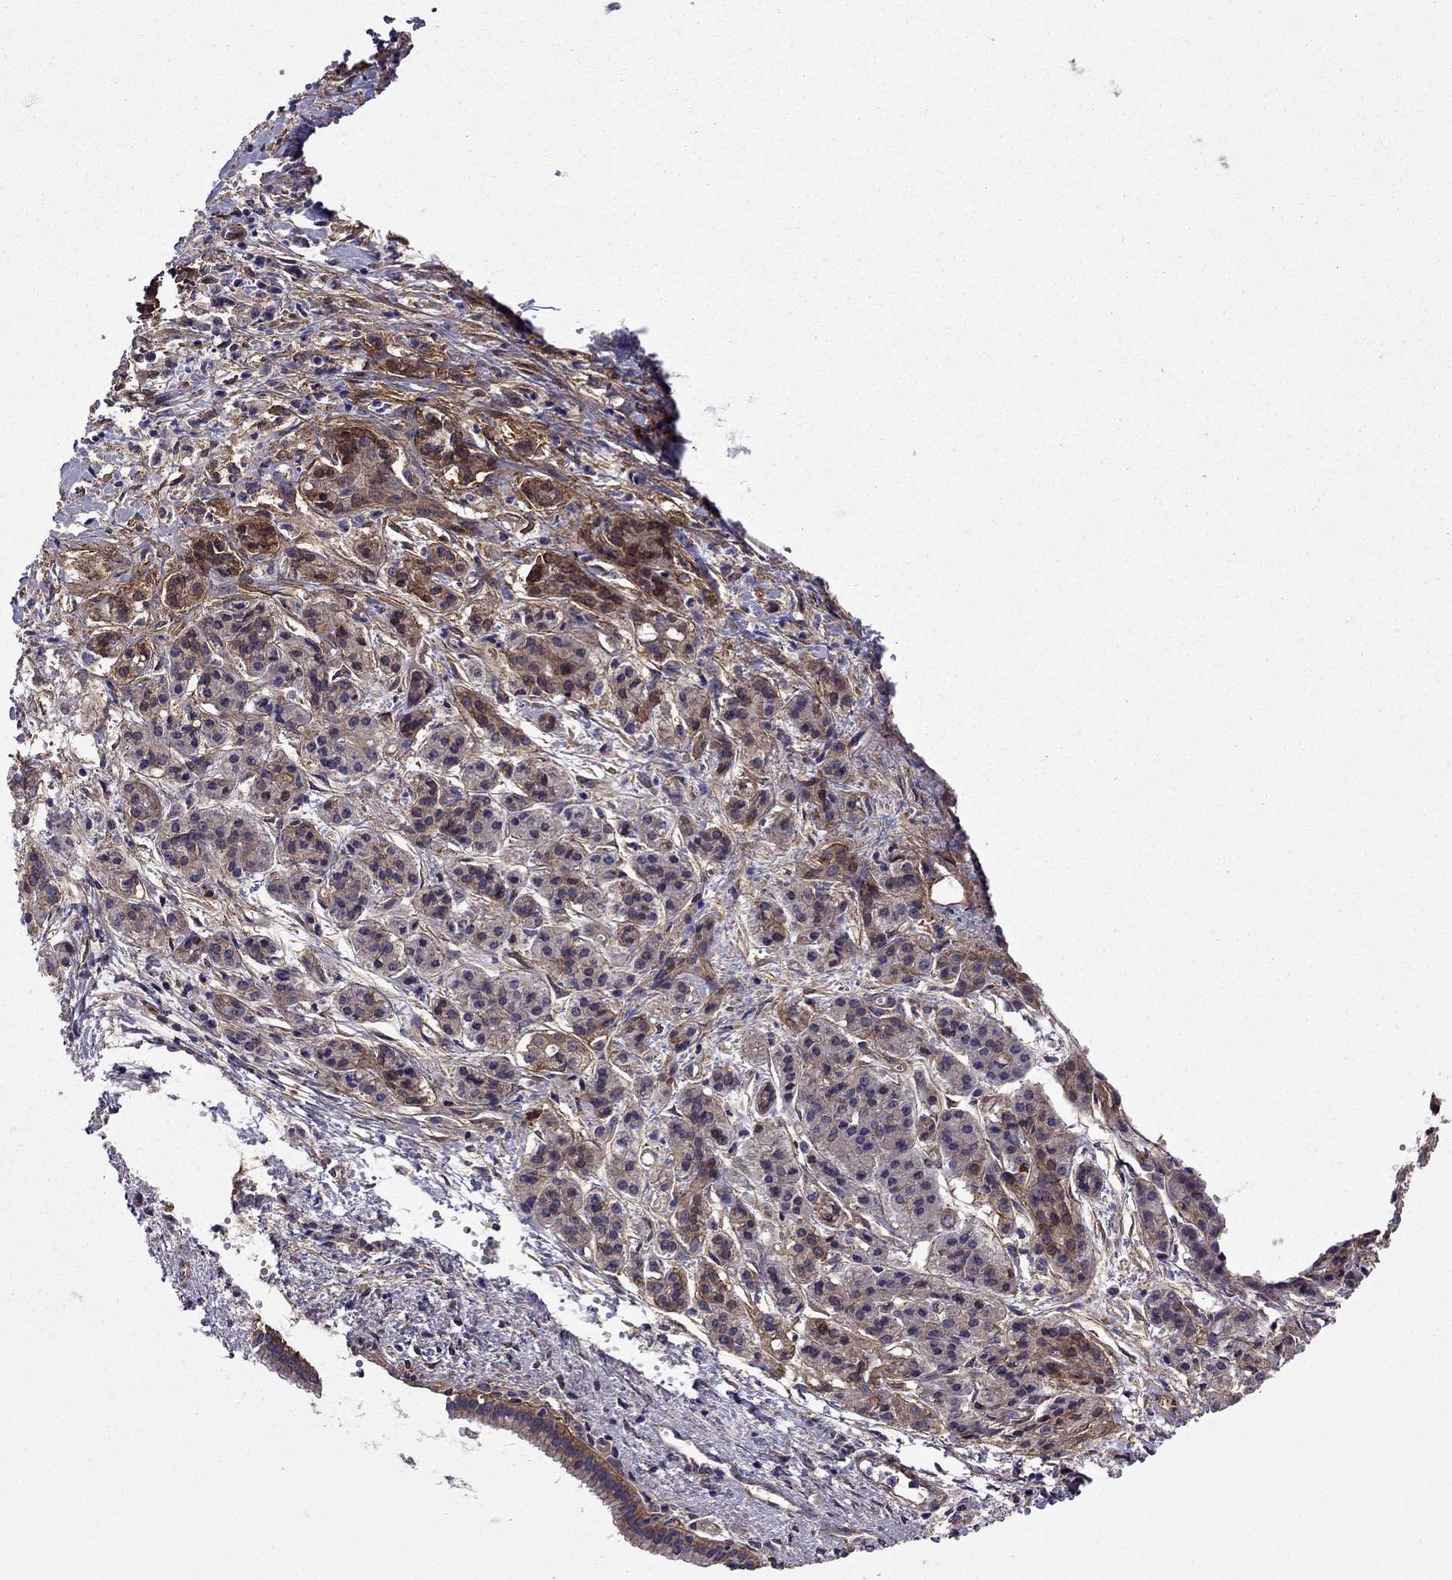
{"staining": {"intensity": "moderate", "quantity": ">75%", "location": "cytoplasmic/membranous"}, "tissue": "pancreatic cancer", "cell_type": "Tumor cells", "image_type": "cancer", "snomed": [{"axis": "morphology", "description": "Adenocarcinoma, NOS"}, {"axis": "topography", "description": "Pancreas"}], "caption": "There is medium levels of moderate cytoplasmic/membranous positivity in tumor cells of pancreatic cancer (adenocarcinoma), as demonstrated by immunohistochemical staining (brown color).", "gene": "ITGB1", "patient": {"sex": "male", "age": 48}}